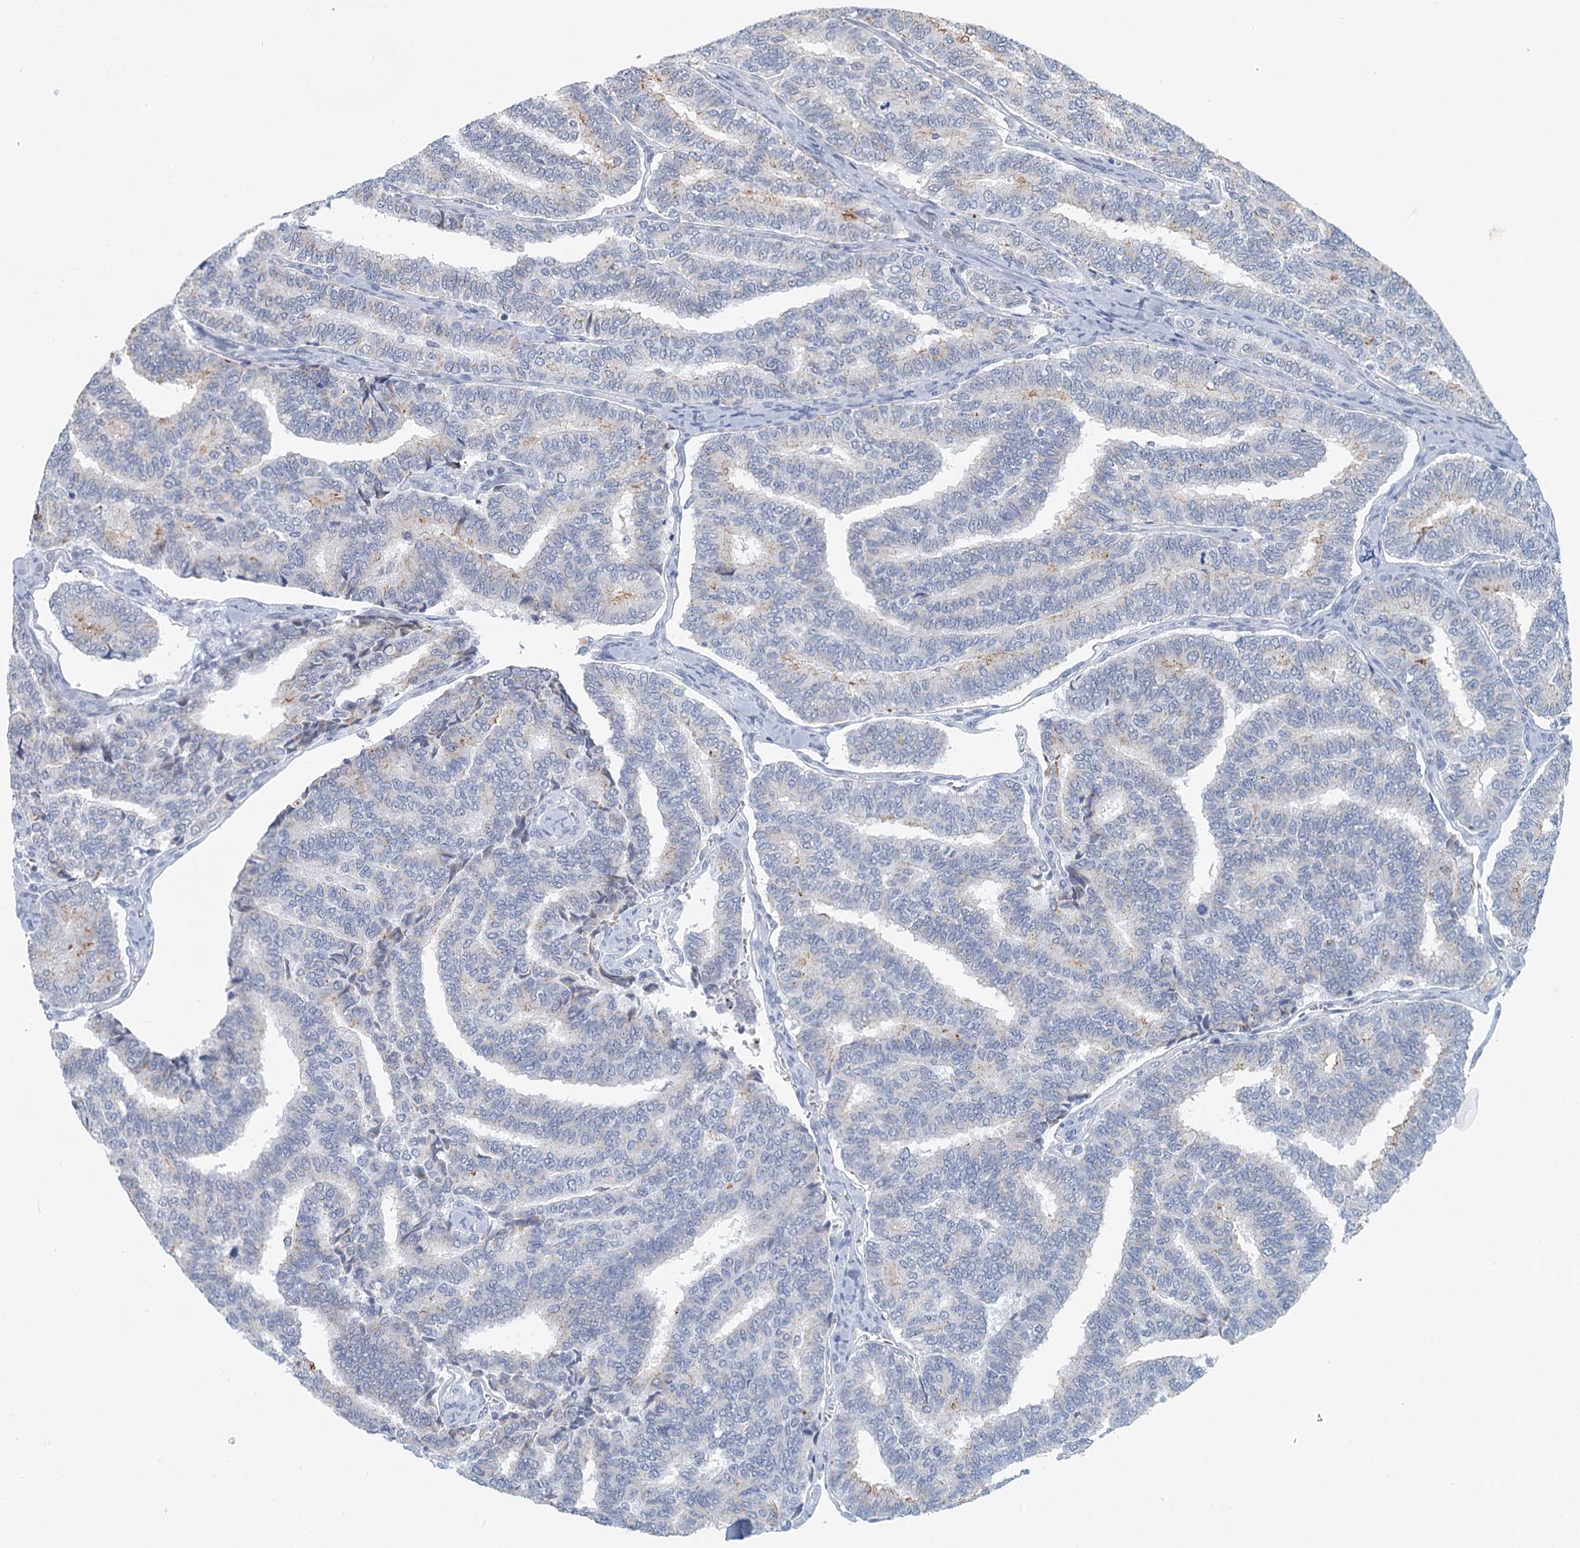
{"staining": {"intensity": "weak", "quantity": "<25%", "location": "cytoplasmic/membranous"}, "tissue": "thyroid cancer", "cell_type": "Tumor cells", "image_type": "cancer", "snomed": [{"axis": "morphology", "description": "Papillary adenocarcinoma, NOS"}, {"axis": "topography", "description": "Thyroid gland"}], "caption": "A high-resolution micrograph shows immunohistochemistry (IHC) staining of thyroid cancer (papillary adenocarcinoma), which displays no significant staining in tumor cells. The staining was performed using DAB (3,3'-diaminobenzidine) to visualize the protein expression in brown, while the nuclei were stained in blue with hematoxylin (Magnification: 20x).", "gene": "ZNF527", "patient": {"sex": "female", "age": 35}}